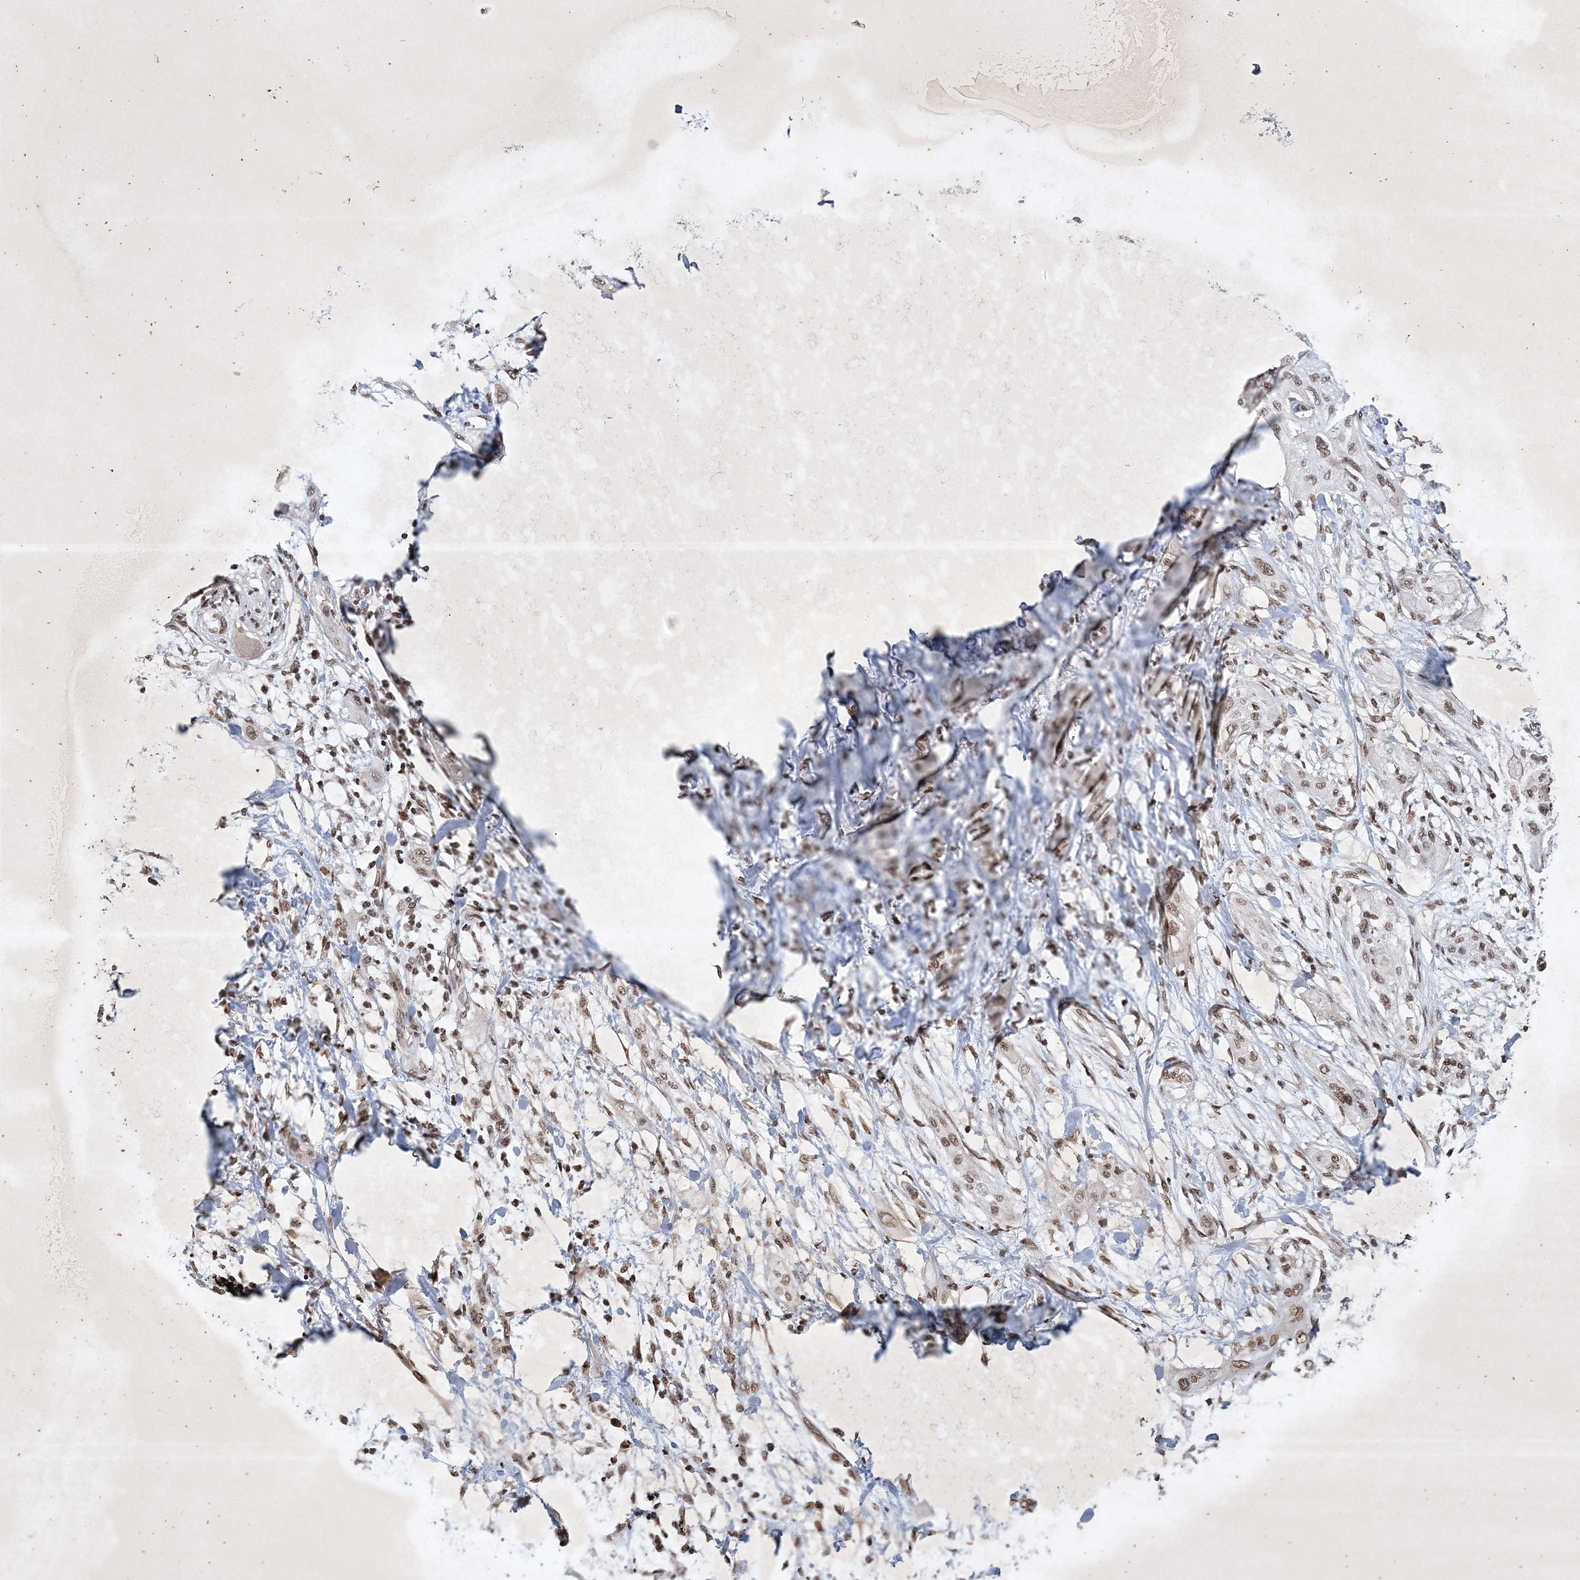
{"staining": {"intensity": "weak", "quantity": ">75%", "location": "nuclear"}, "tissue": "lung cancer", "cell_type": "Tumor cells", "image_type": "cancer", "snomed": [{"axis": "morphology", "description": "Squamous cell carcinoma, NOS"}, {"axis": "topography", "description": "Lung"}], "caption": "Tumor cells show low levels of weak nuclear positivity in approximately >75% of cells in squamous cell carcinoma (lung).", "gene": "NEDD9", "patient": {"sex": "female", "age": 47}}